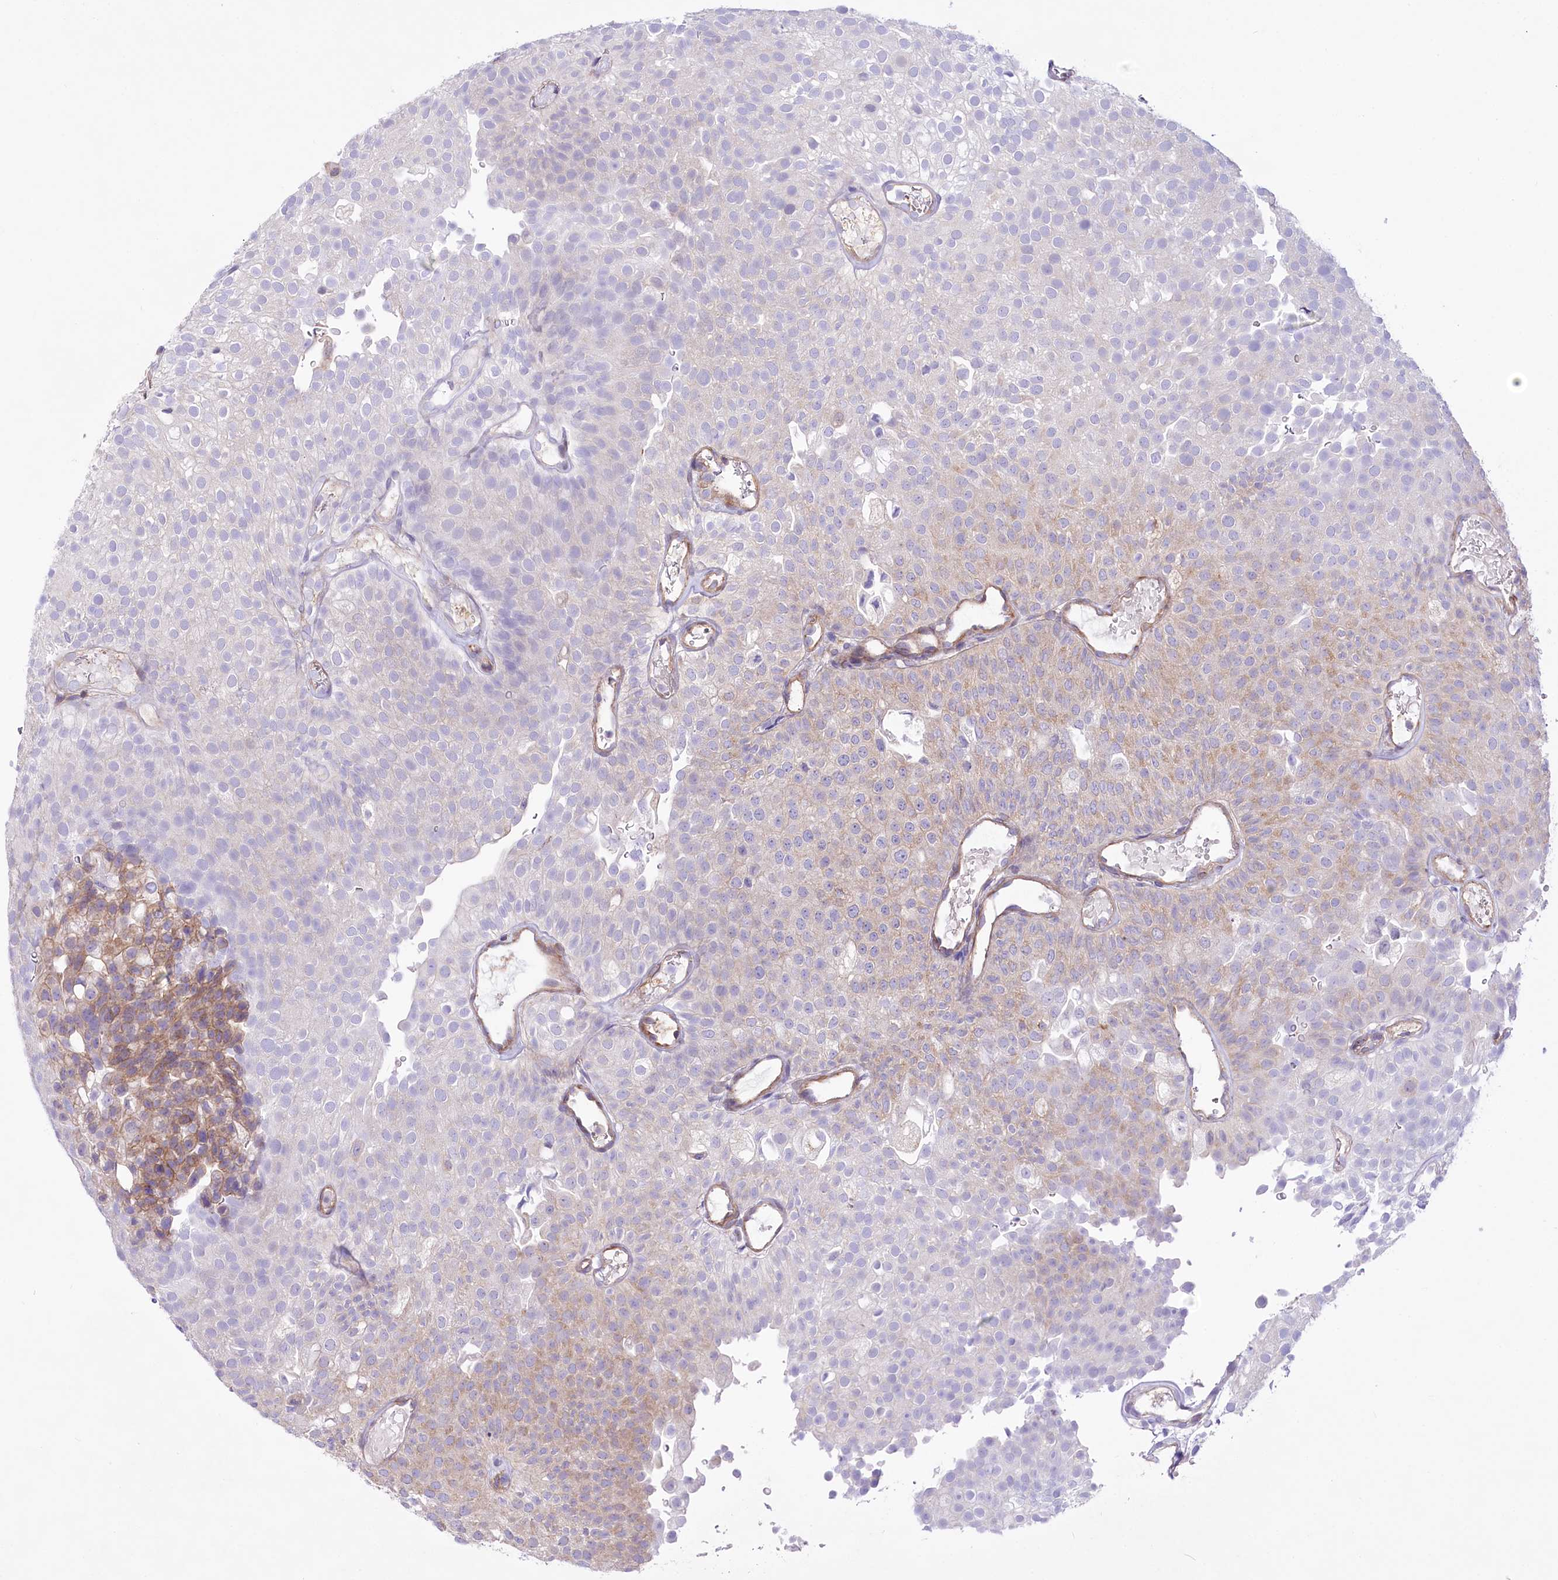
{"staining": {"intensity": "moderate", "quantity": "<25%", "location": "cytoplasmic/membranous"}, "tissue": "urothelial cancer", "cell_type": "Tumor cells", "image_type": "cancer", "snomed": [{"axis": "morphology", "description": "Urothelial carcinoma, Low grade"}, {"axis": "topography", "description": "Urinary bladder"}], "caption": "Immunohistochemistry (IHC) micrograph of human low-grade urothelial carcinoma stained for a protein (brown), which displays low levels of moderate cytoplasmic/membranous staining in approximately <25% of tumor cells.", "gene": "LRRC34", "patient": {"sex": "male", "age": 78}}